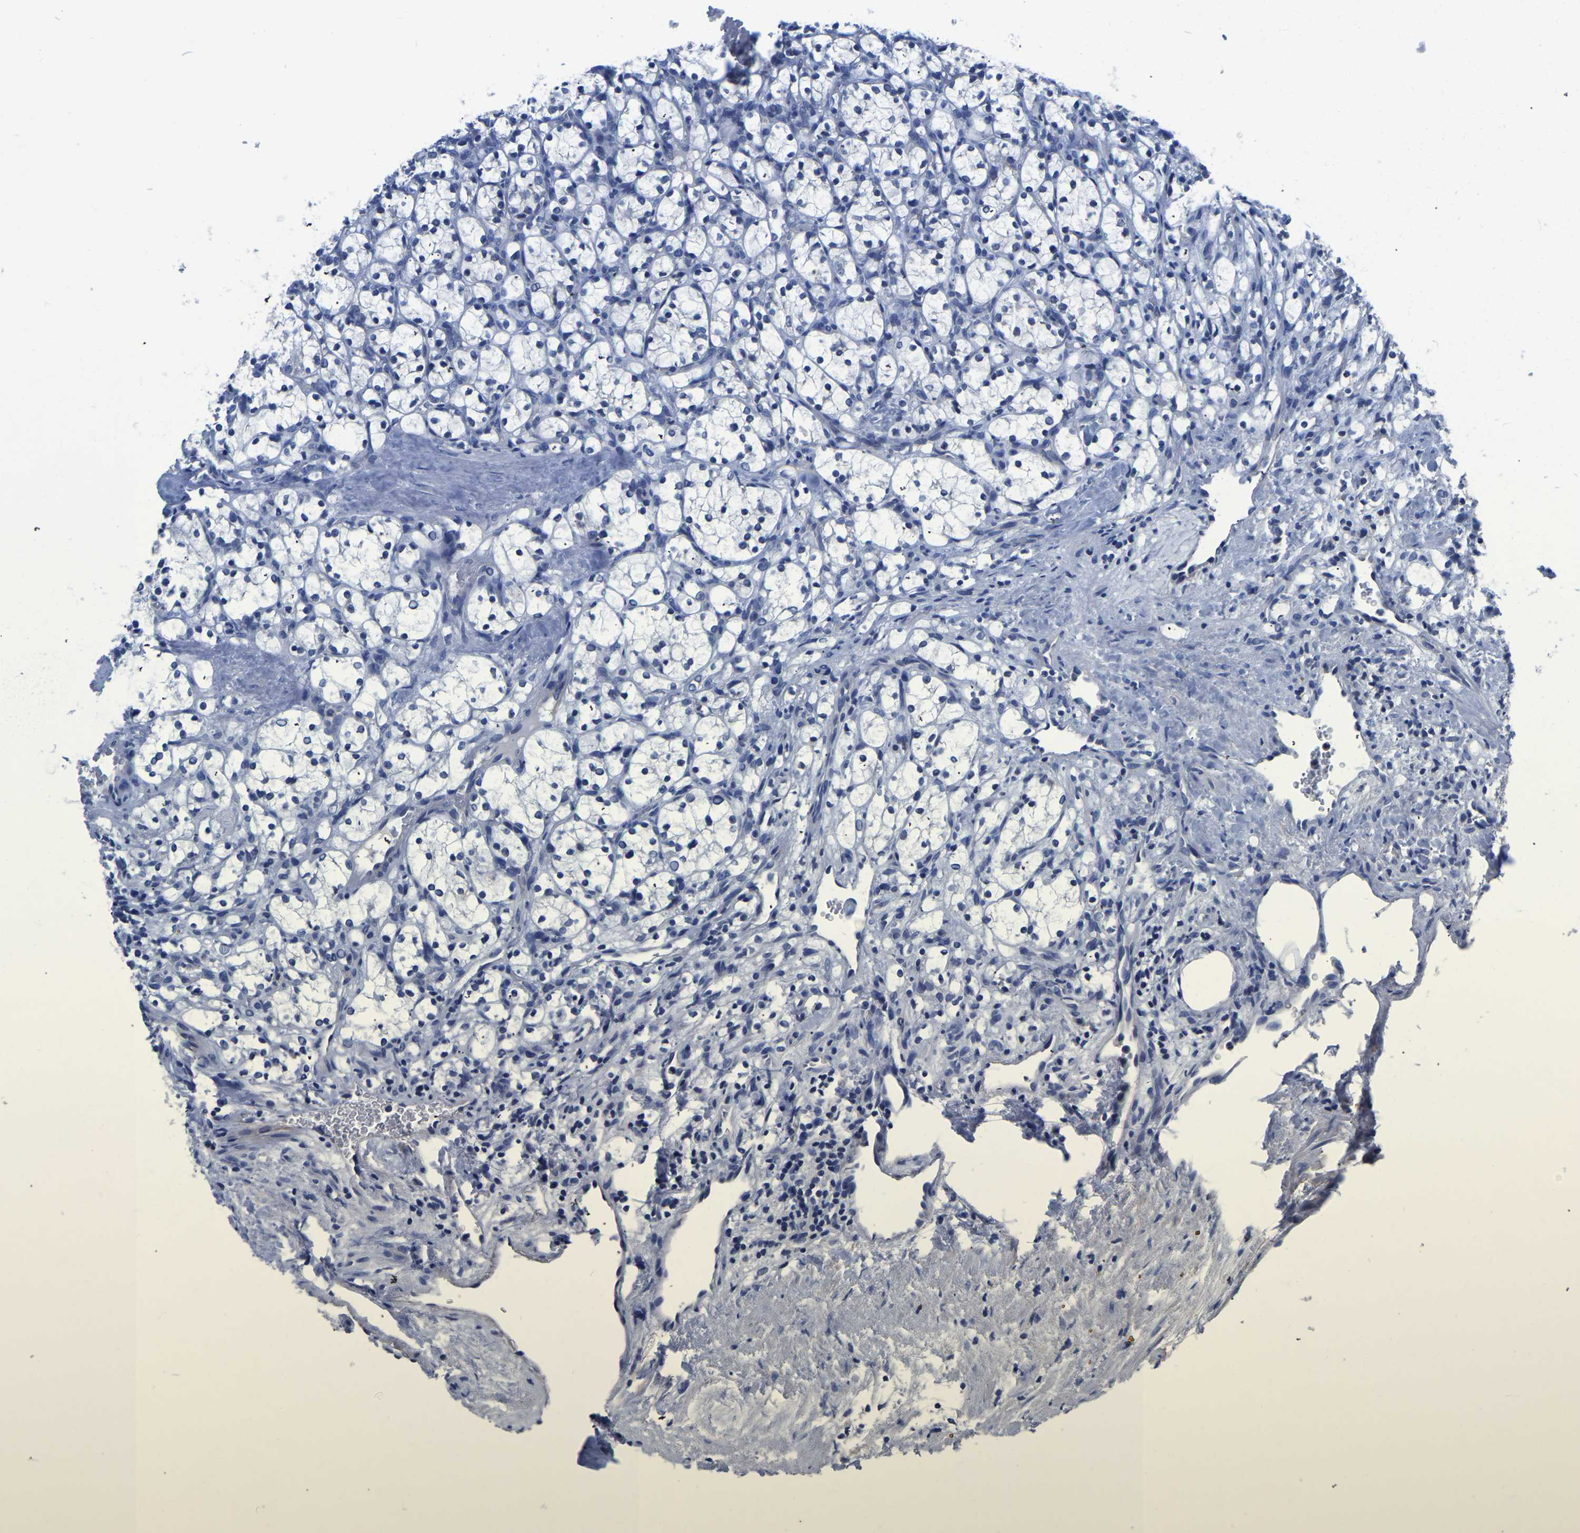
{"staining": {"intensity": "negative", "quantity": "none", "location": "none"}, "tissue": "renal cancer", "cell_type": "Tumor cells", "image_type": "cancer", "snomed": [{"axis": "morphology", "description": "Adenocarcinoma, NOS"}, {"axis": "topography", "description": "Kidney"}], "caption": "DAB (3,3'-diaminobenzidine) immunohistochemical staining of renal cancer shows no significant expression in tumor cells.", "gene": "FGD5", "patient": {"sex": "female", "age": 69}}